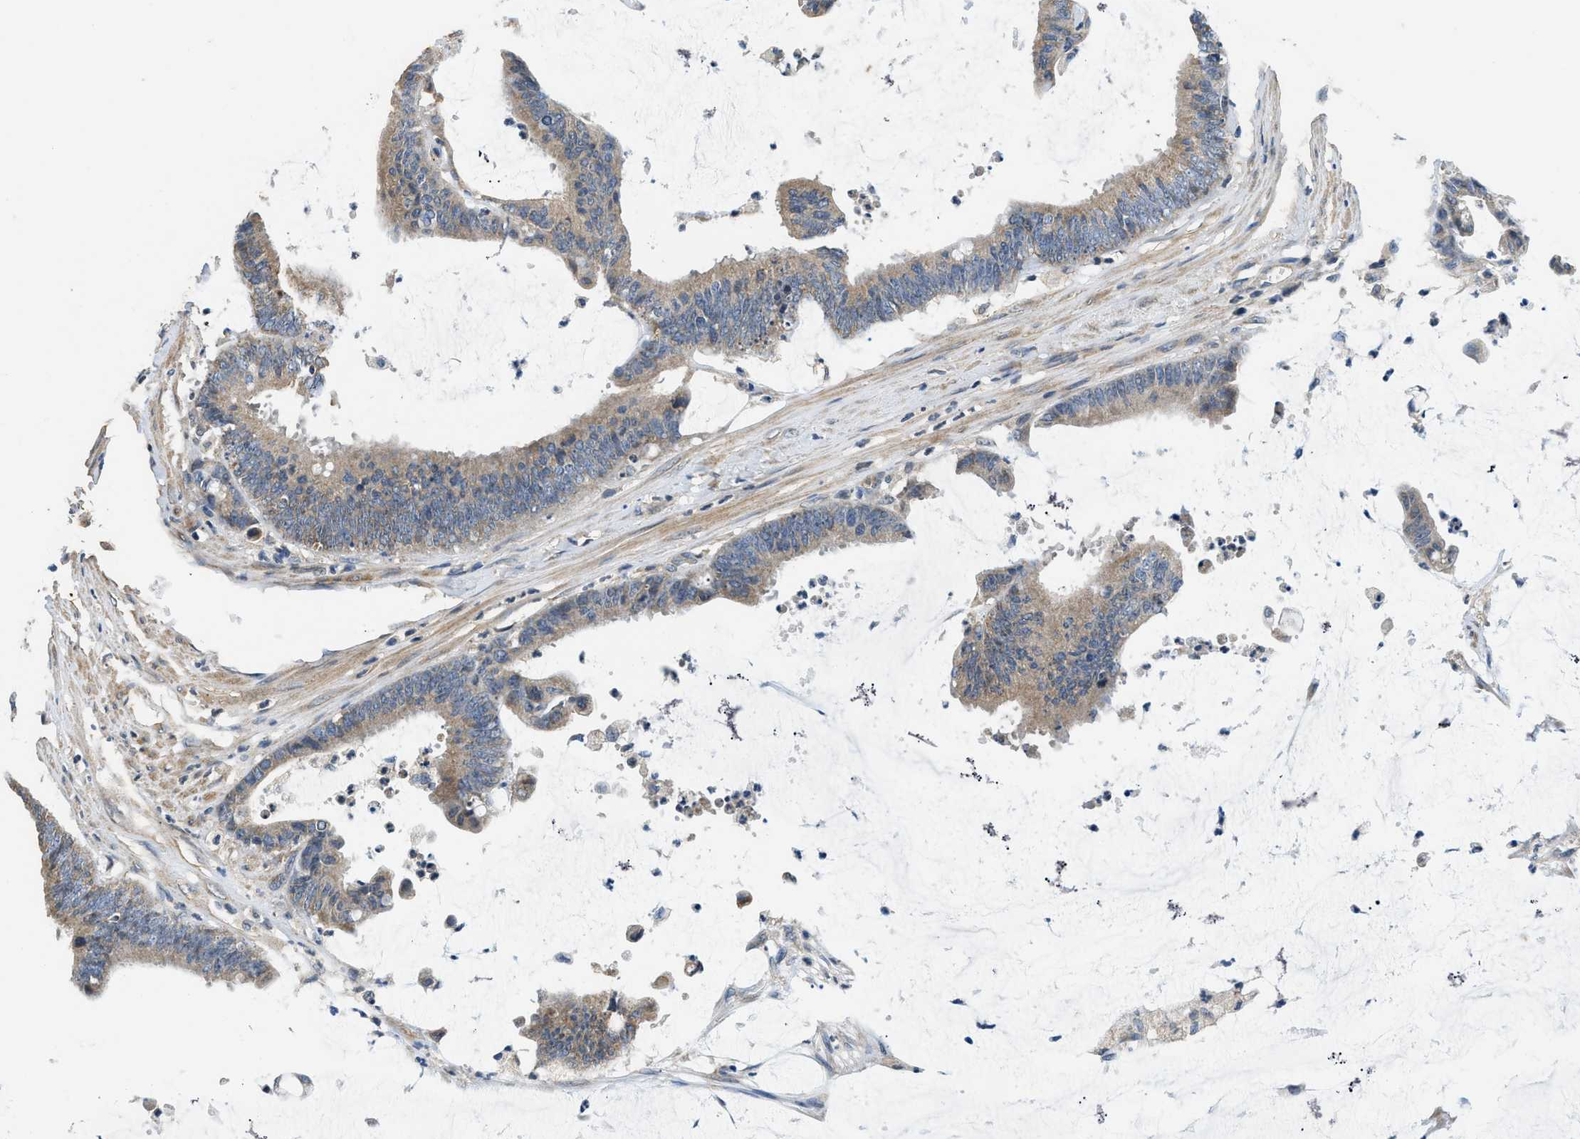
{"staining": {"intensity": "weak", "quantity": ">75%", "location": "cytoplasmic/membranous"}, "tissue": "colorectal cancer", "cell_type": "Tumor cells", "image_type": "cancer", "snomed": [{"axis": "morphology", "description": "Adenocarcinoma, NOS"}, {"axis": "topography", "description": "Rectum"}], "caption": "Brown immunohistochemical staining in adenocarcinoma (colorectal) shows weak cytoplasmic/membranous expression in about >75% of tumor cells. The staining is performed using DAB brown chromogen to label protein expression. The nuclei are counter-stained blue using hematoxylin.", "gene": "SSH2", "patient": {"sex": "female", "age": 66}}